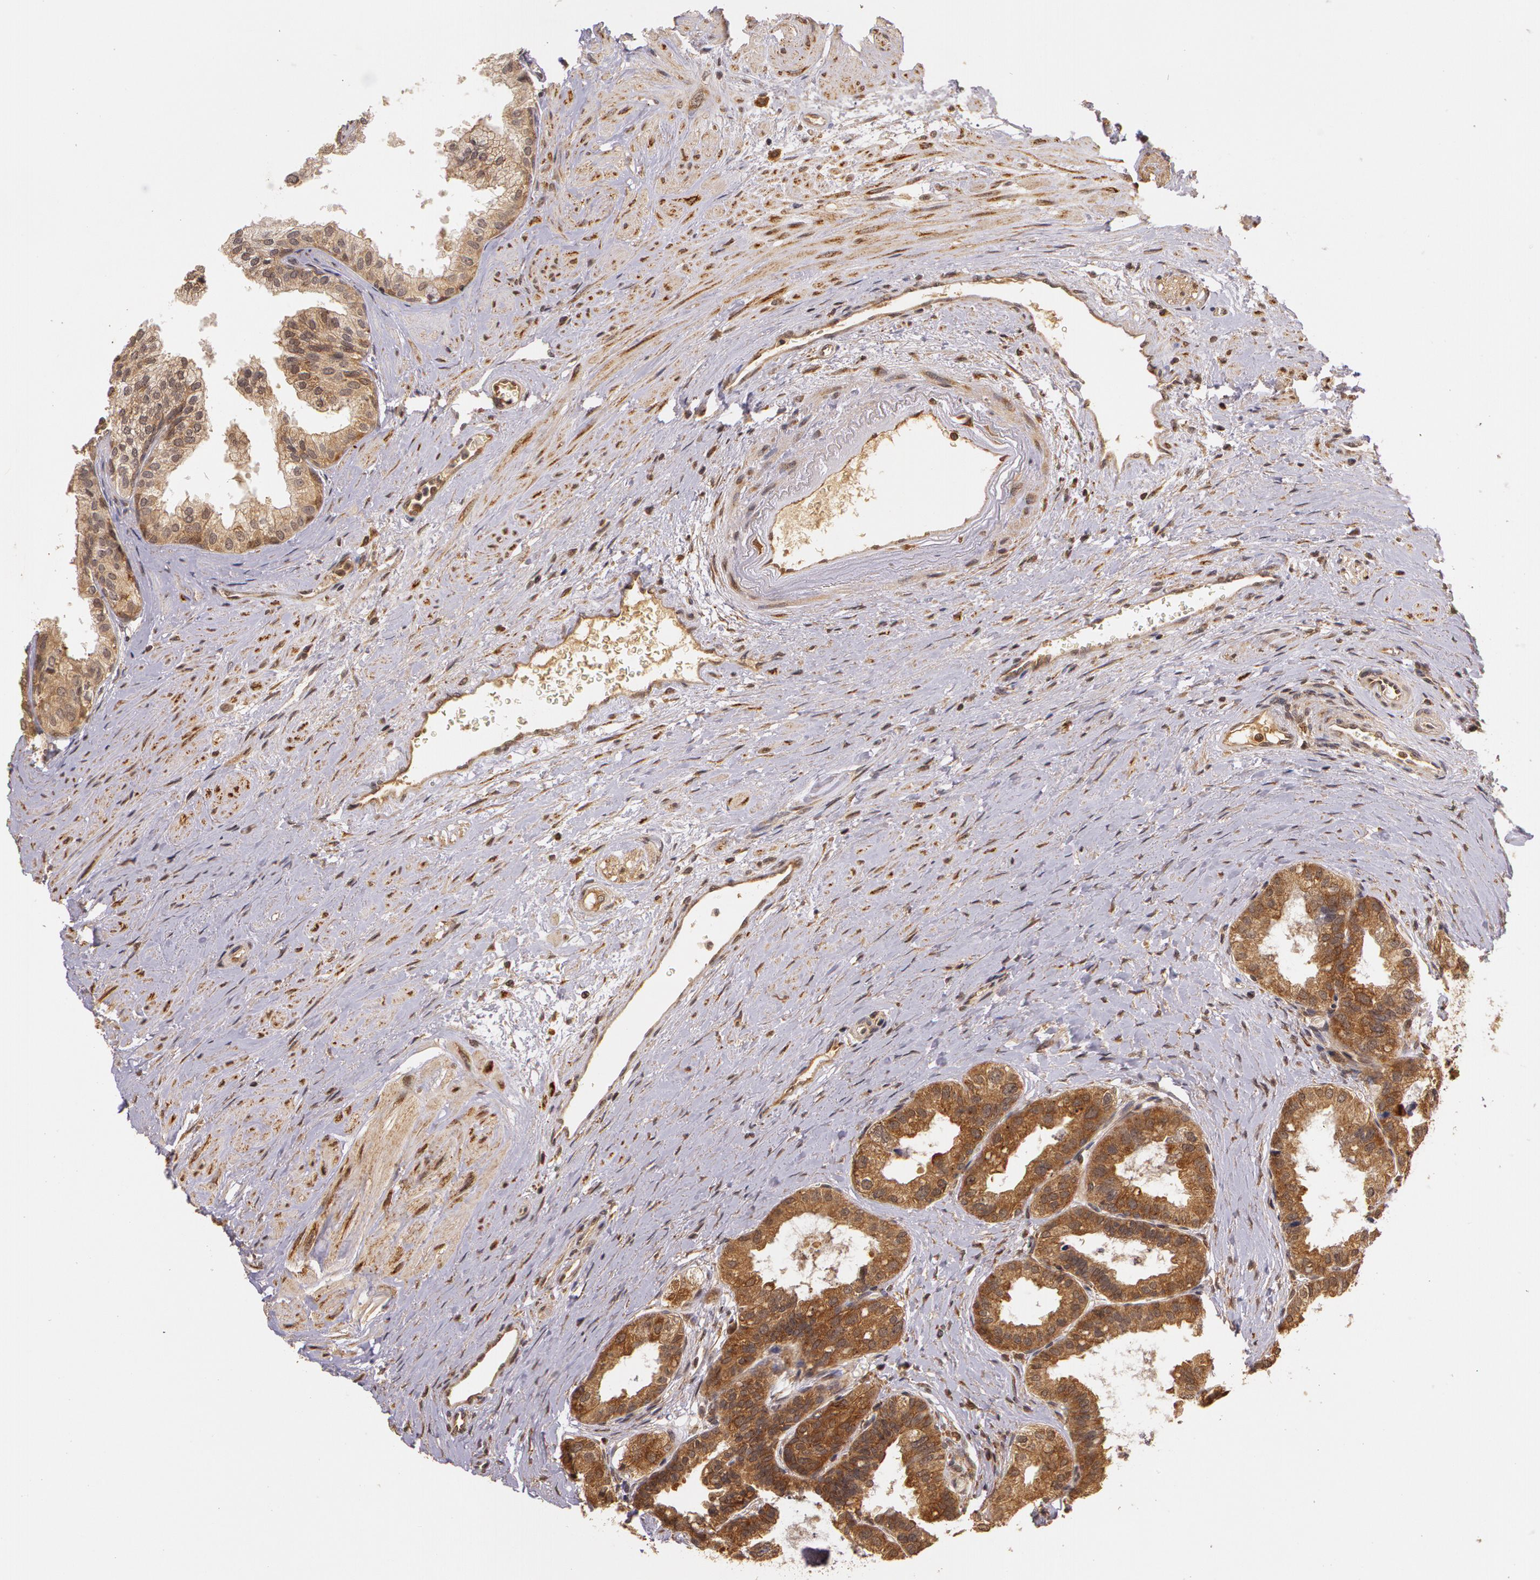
{"staining": {"intensity": "moderate", "quantity": ">75%", "location": "cytoplasmic/membranous"}, "tissue": "prostate", "cell_type": "Glandular cells", "image_type": "normal", "snomed": [{"axis": "morphology", "description": "Normal tissue, NOS"}, {"axis": "topography", "description": "Prostate"}], "caption": "Prostate stained with DAB (3,3'-diaminobenzidine) immunohistochemistry demonstrates medium levels of moderate cytoplasmic/membranous staining in approximately >75% of glandular cells.", "gene": "ASCC2", "patient": {"sex": "male", "age": 60}}